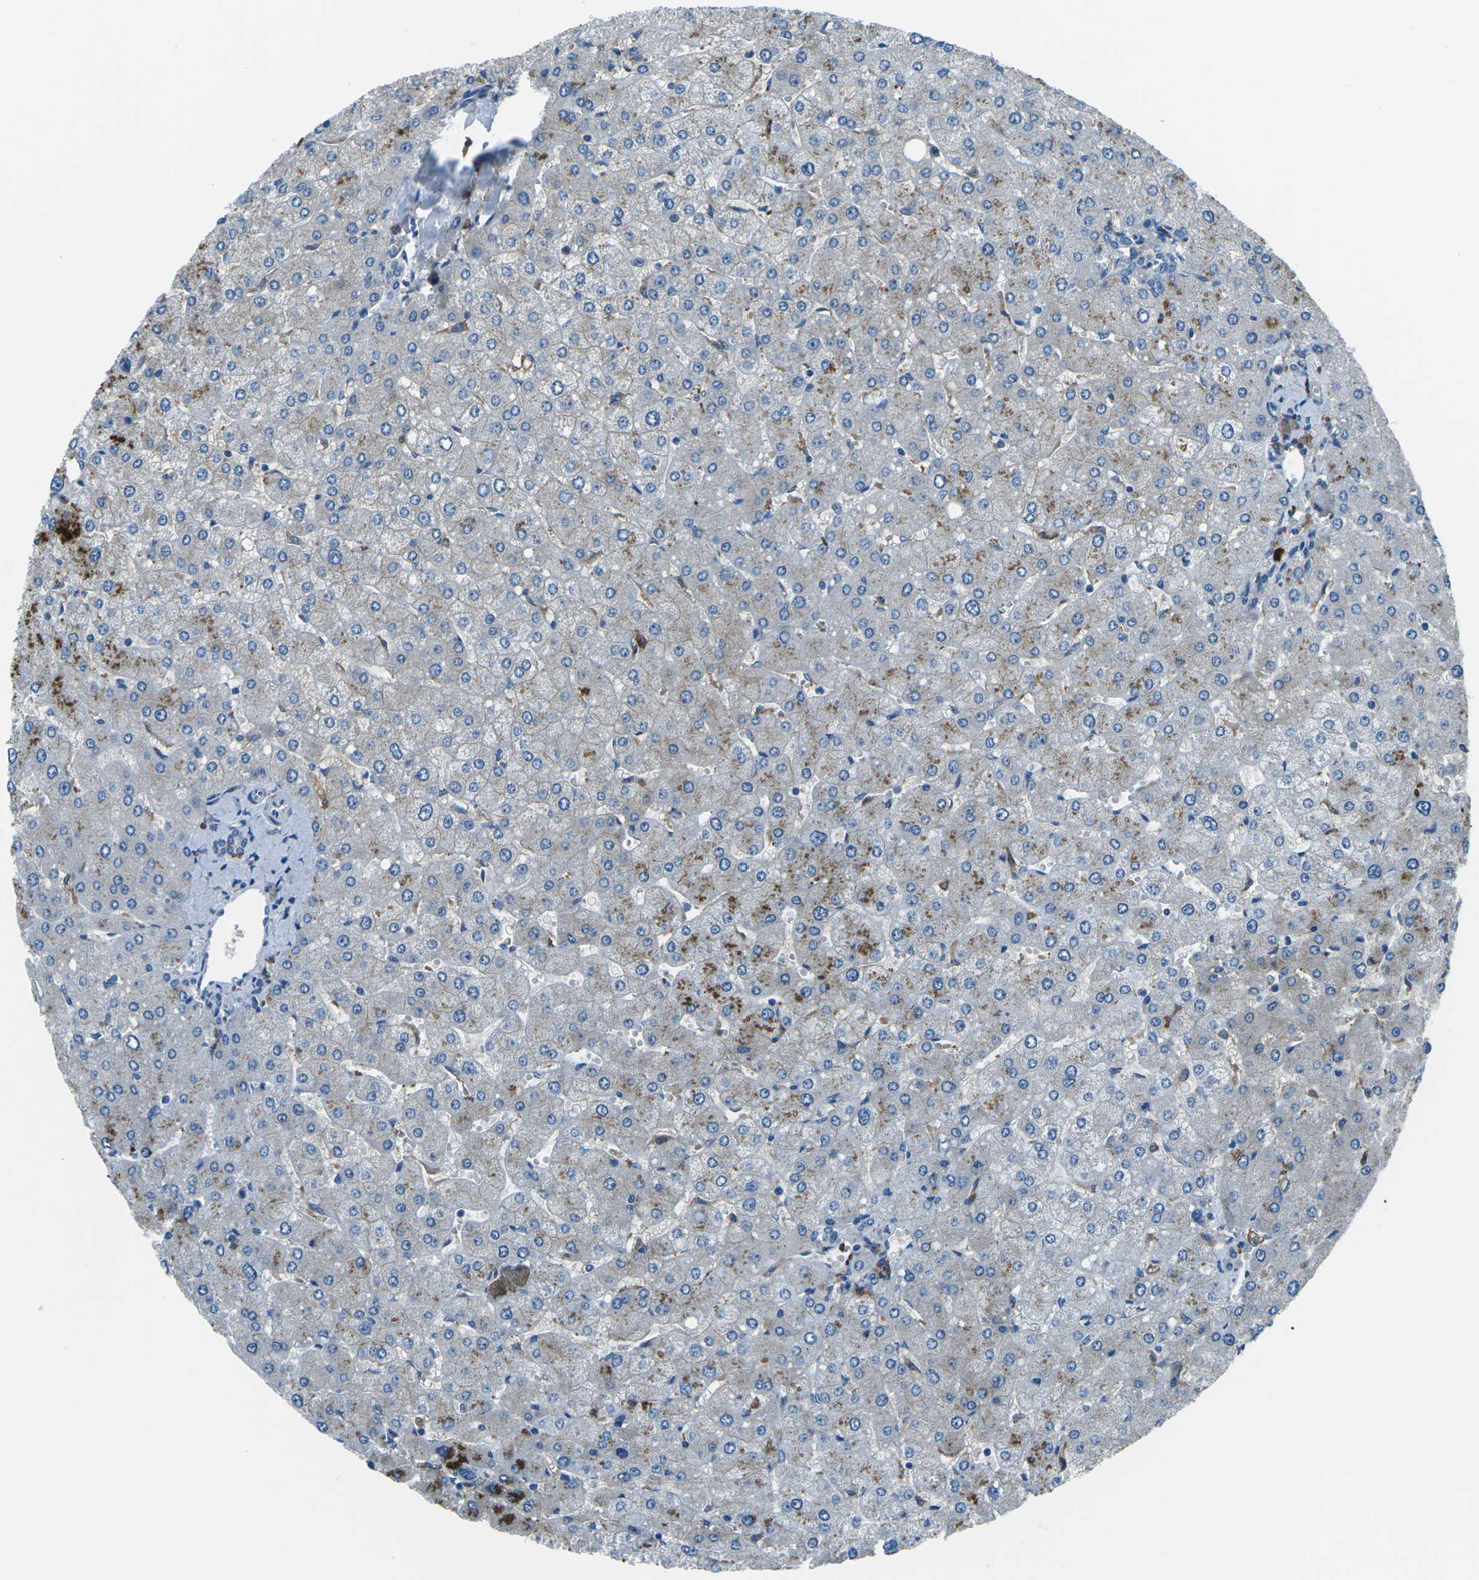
{"staining": {"intensity": "negative", "quantity": "none", "location": "none"}, "tissue": "liver", "cell_type": "Cholangiocytes", "image_type": "normal", "snomed": [{"axis": "morphology", "description": "Normal tissue, NOS"}, {"axis": "topography", "description": "Liver"}], "caption": "Immunohistochemical staining of normal liver reveals no significant expression in cholangiocytes. (Stains: DAB (3,3'-diaminobenzidine) immunohistochemistry with hematoxylin counter stain, Microscopy: brightfield microscopy at high magnification).", "gene": "CD1D", "patient": {"sex": "male", "age": 55}}